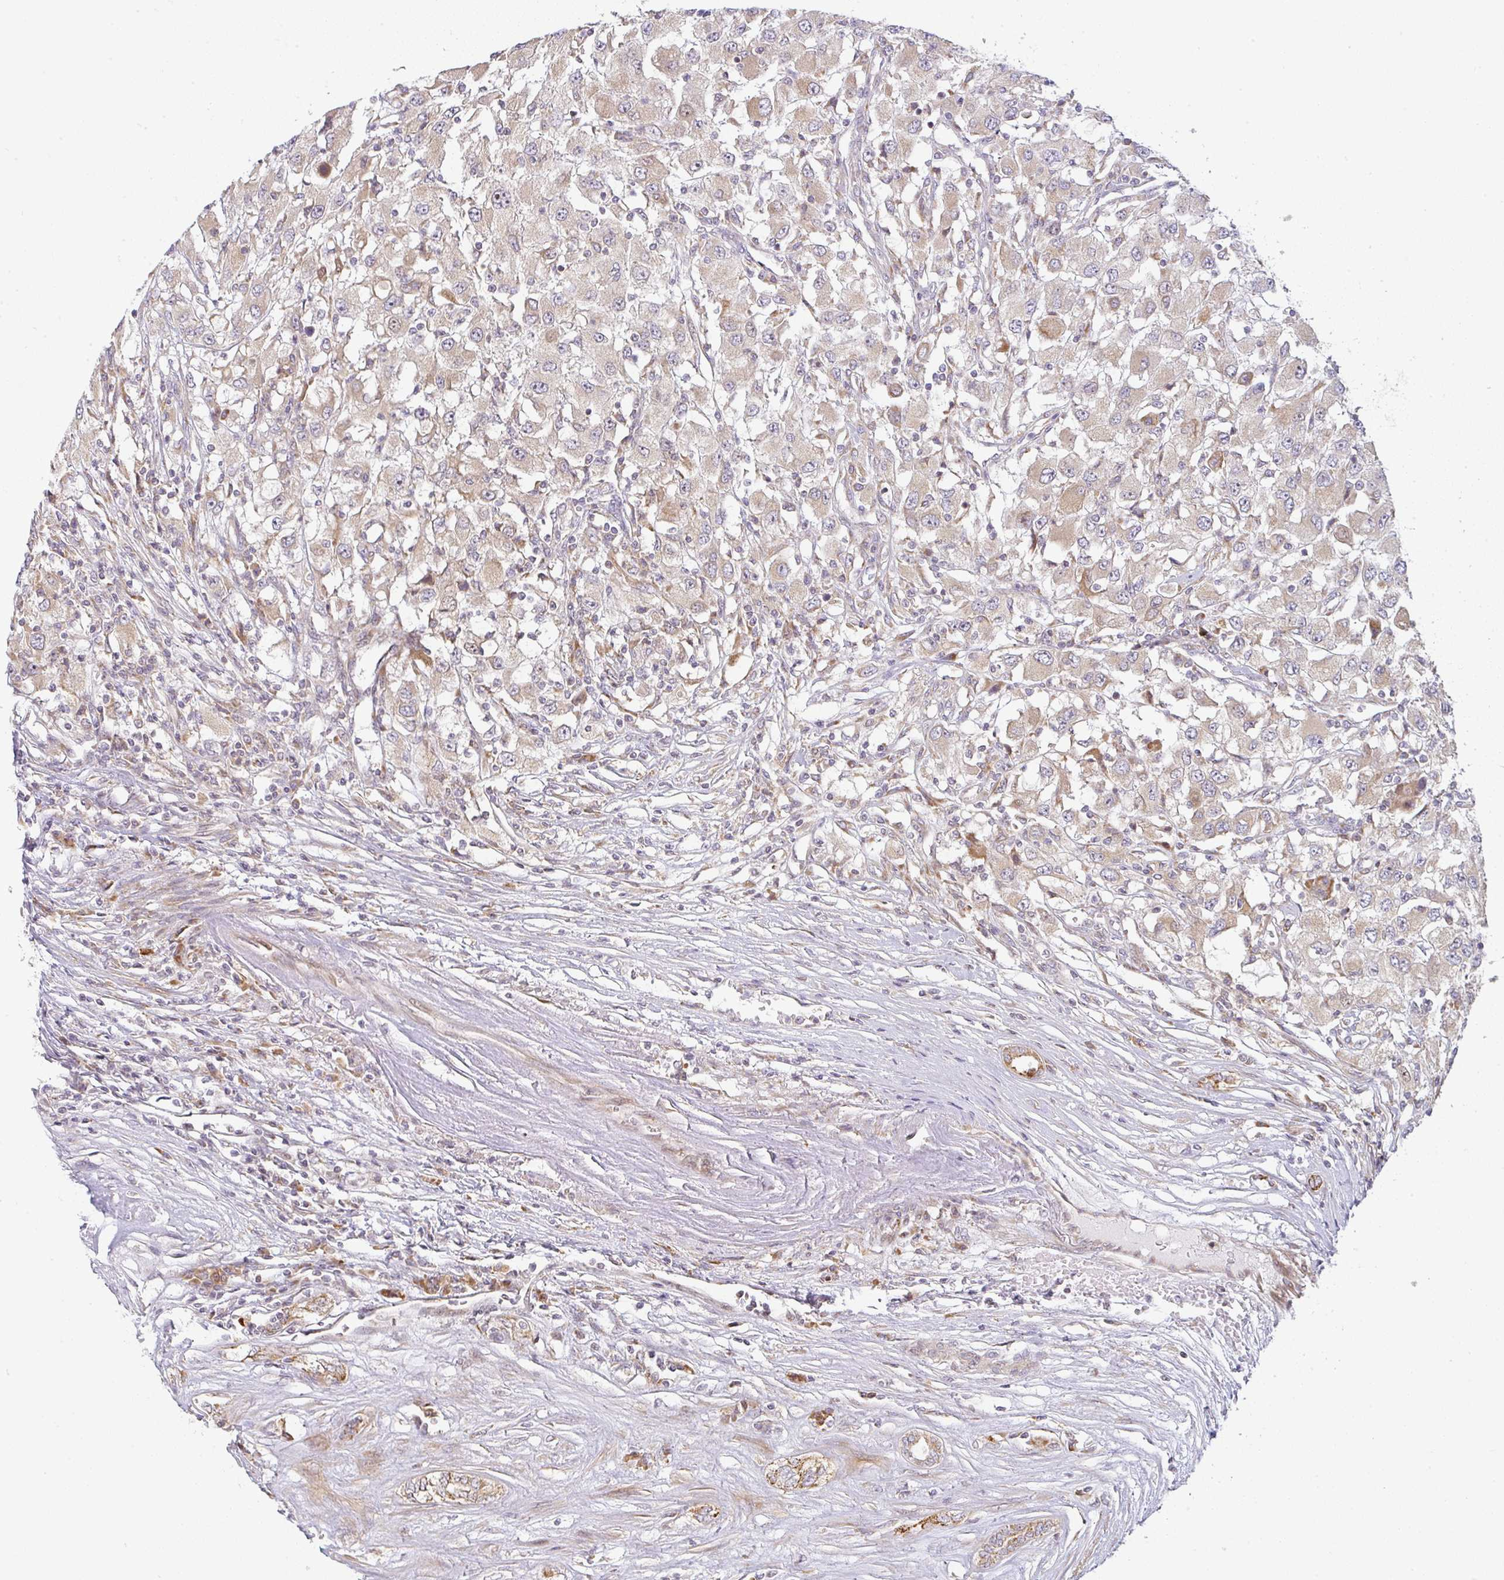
{"staining": {"intensity": "weak", "quantity": "25%-75%", "location": "cytoplasmic/membranous"}, "tissue": "renal cancer", "cell_type": "Tumor cells", "image_type": "cancer", "snomed": [{"axis": "morphology", "description": "Adenocarcinoma, NOS"}, {"axis": "topography", "description": "Kidney"}], "caption": "IHC (DAB) staining of adenocarcinoma (renal) shows weak cytoplasmic/membranous protein positivity in about 25%-75% of tumor cells.", "gene": "MOB1A", "patient": {"sex": "female", "age": 67}}